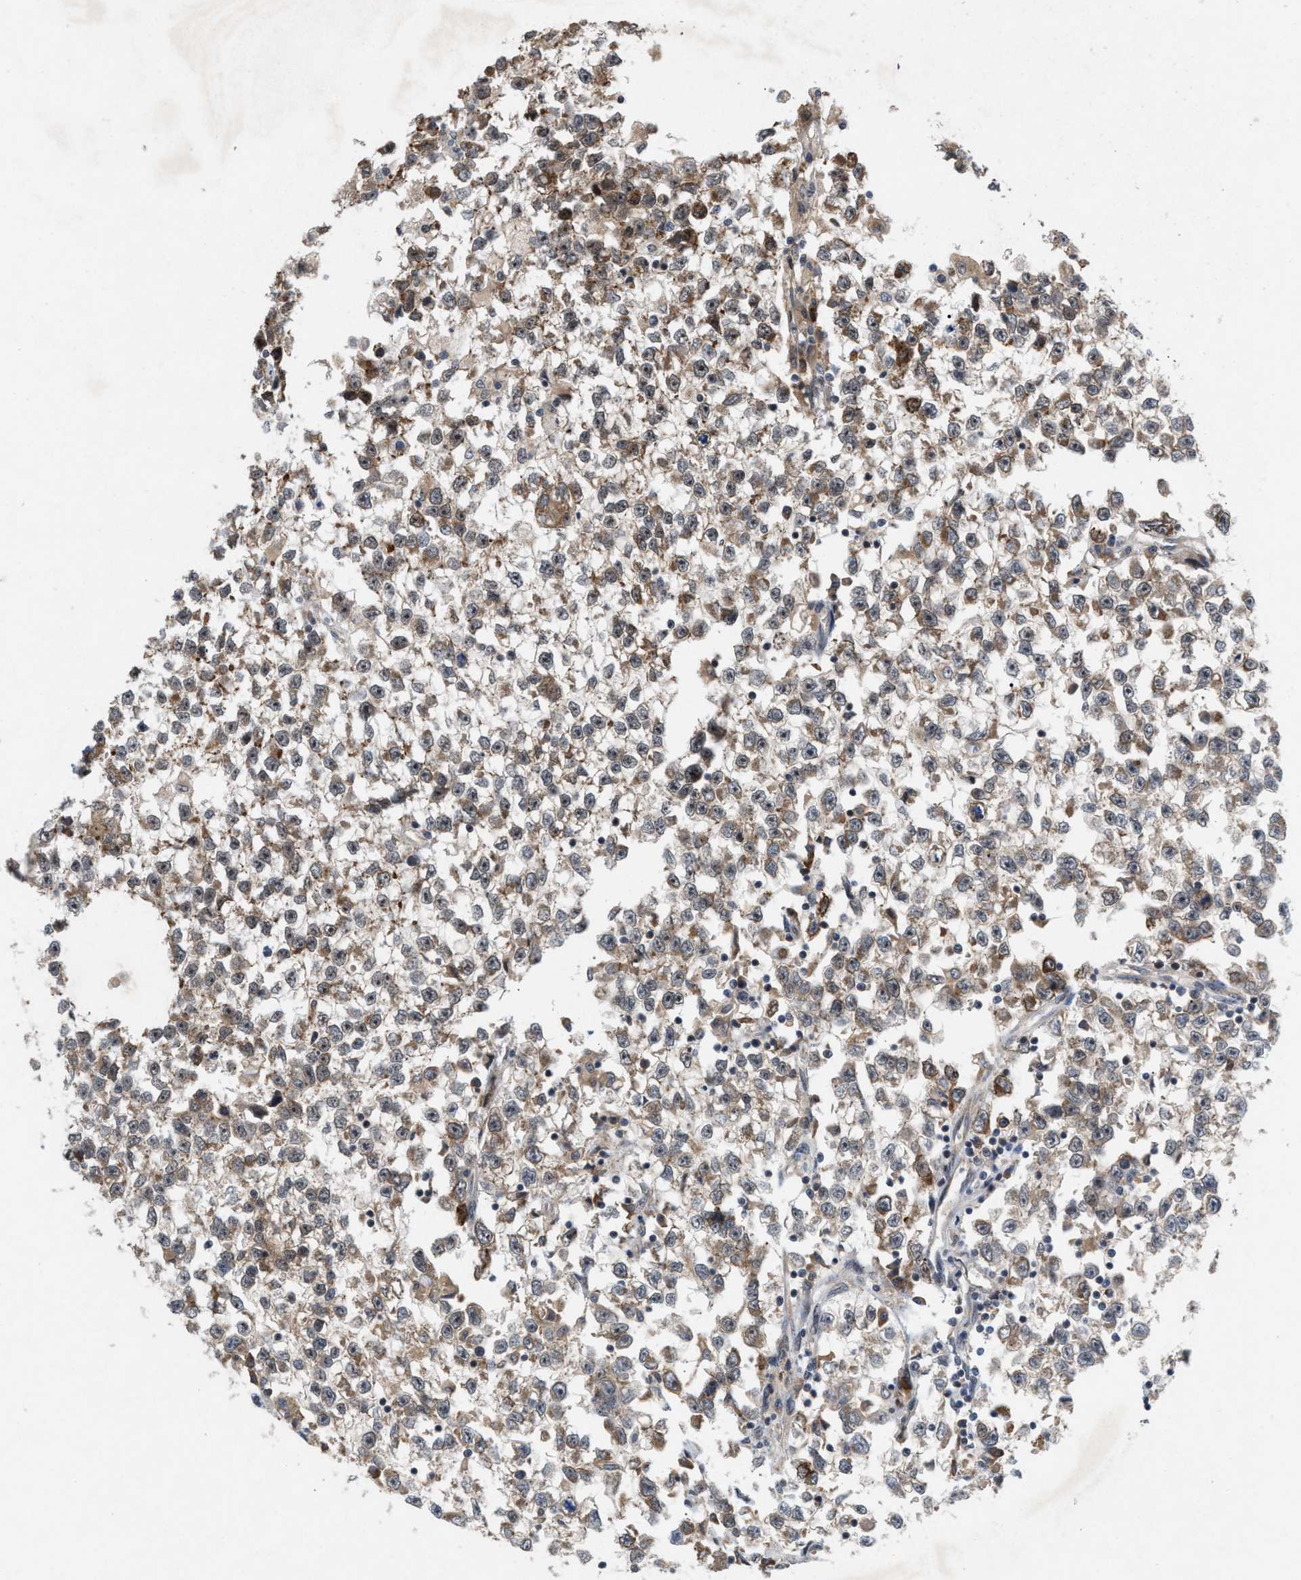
{"staining": {"intensity": "moderate", "quantity": ">75%", "location": "cytoplasmic/membranous"}, "tissue": "testis cancer", "cell_type": "Tumor cells", "image_type": "cancer", "snomed": [{"axis": "morphology", "description": "Seminoma, NOS"}, {"axis": "morphology", "description": "Carcinoma, Embryonal, NOS"}, {"axis": "topography", "description": "Testis"}], "caption": "Protein staining shows moderate cytoplasmic/membranous staining in about >75% of tumor cells in embryonal carcinoma (testis).", "gene": "MFSD6", "patient": {"sex": "male", "age": 51}}